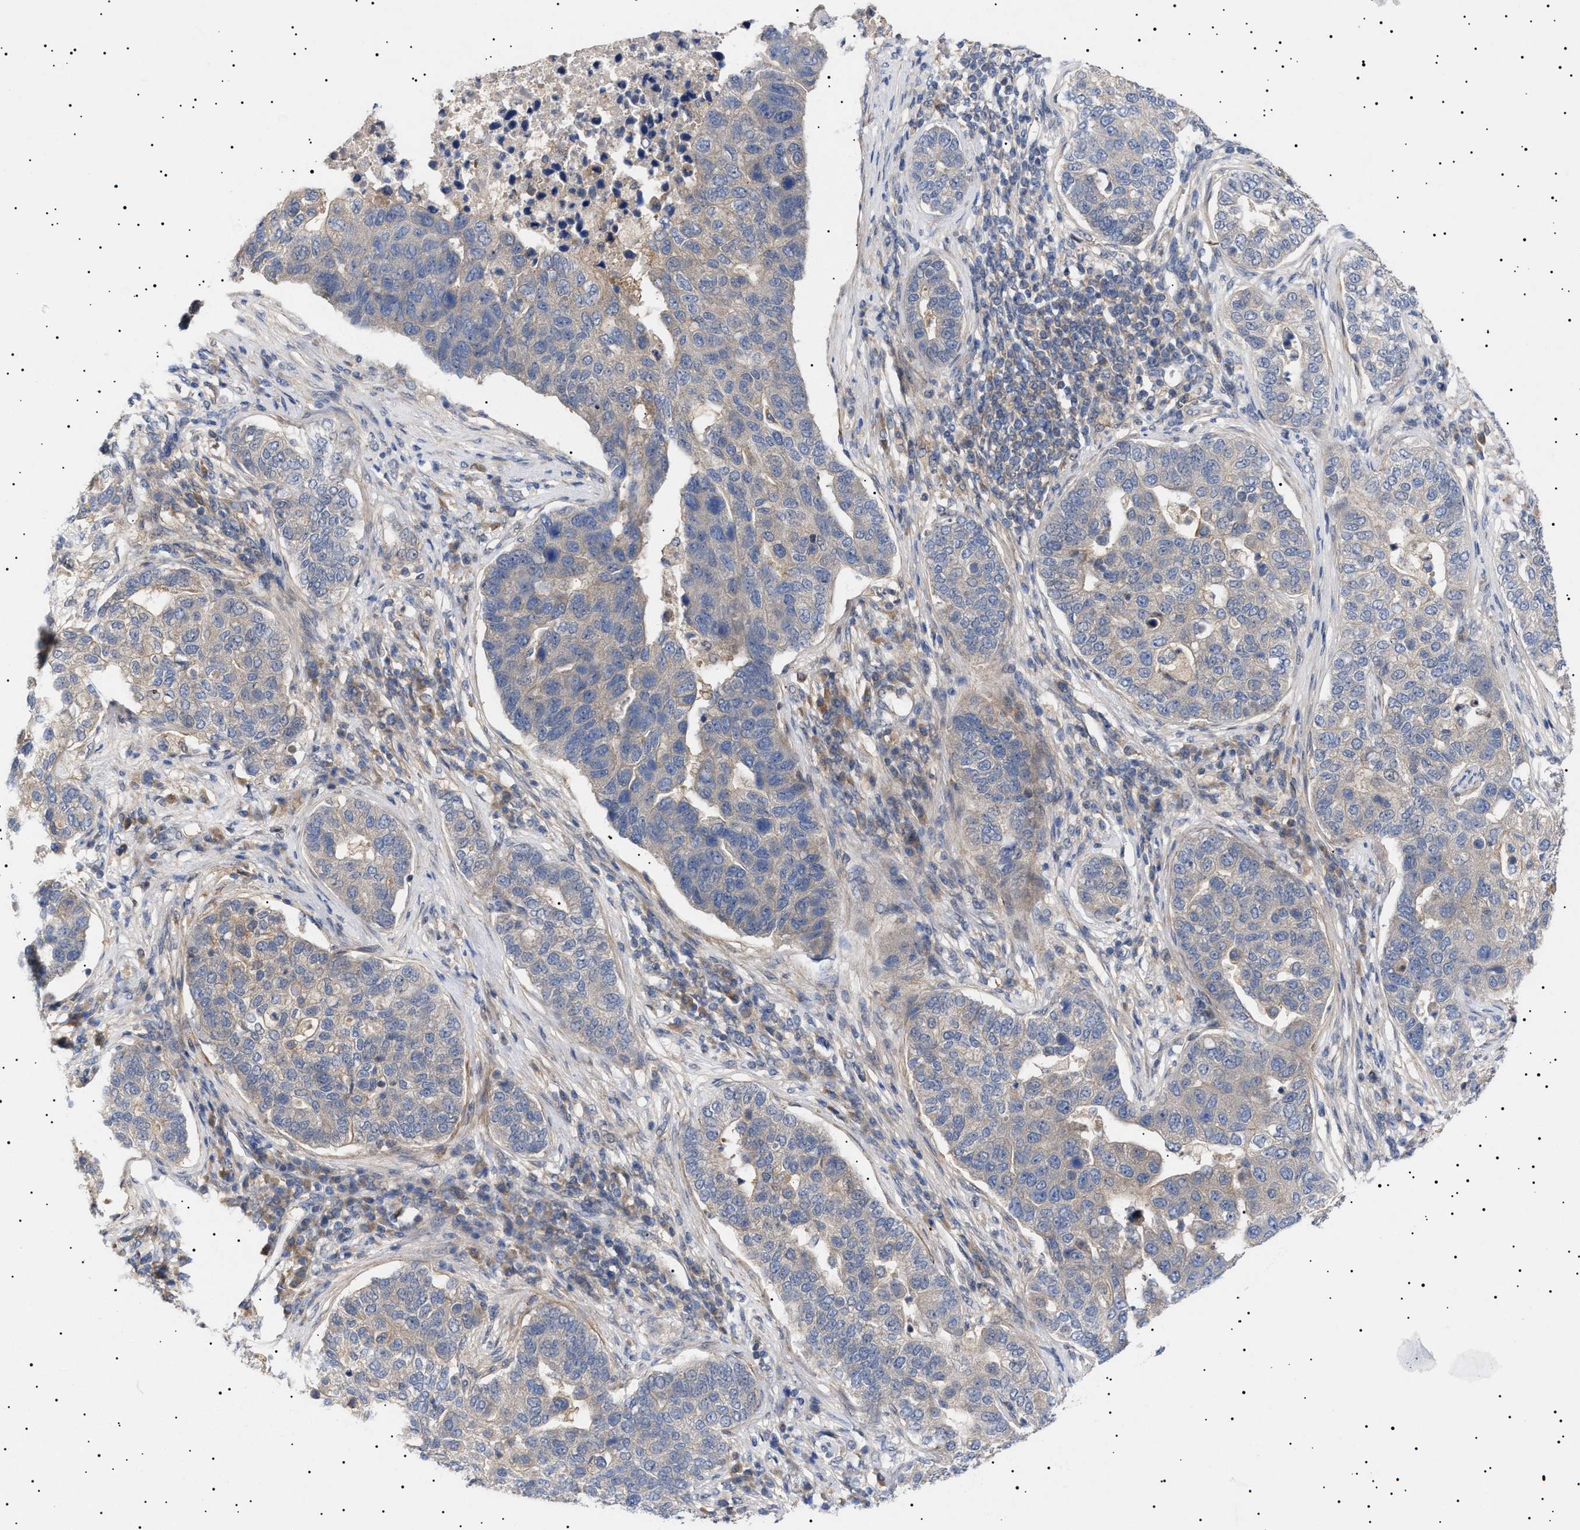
{"staining": {"intensity": "weak", "quantity": "<25%", "location": "cytoplasmic/membranous"}, "tissue": "pancreatic cancer", "cell_type": "Tumor cells", "image_type": "cancer", "snomed": [{"axis": "morphology", "description": "Adenocarcinoma, NOS"}, {"axis": "topography", "description": "Pancreas"}], "caption": "Micrograph shows no protein staining in tumor cells of pancreatic cancer (adenocarcinoma) tissue.", "gene": "NPLOC4", "patient": {"sex": "female", "age": 61}}